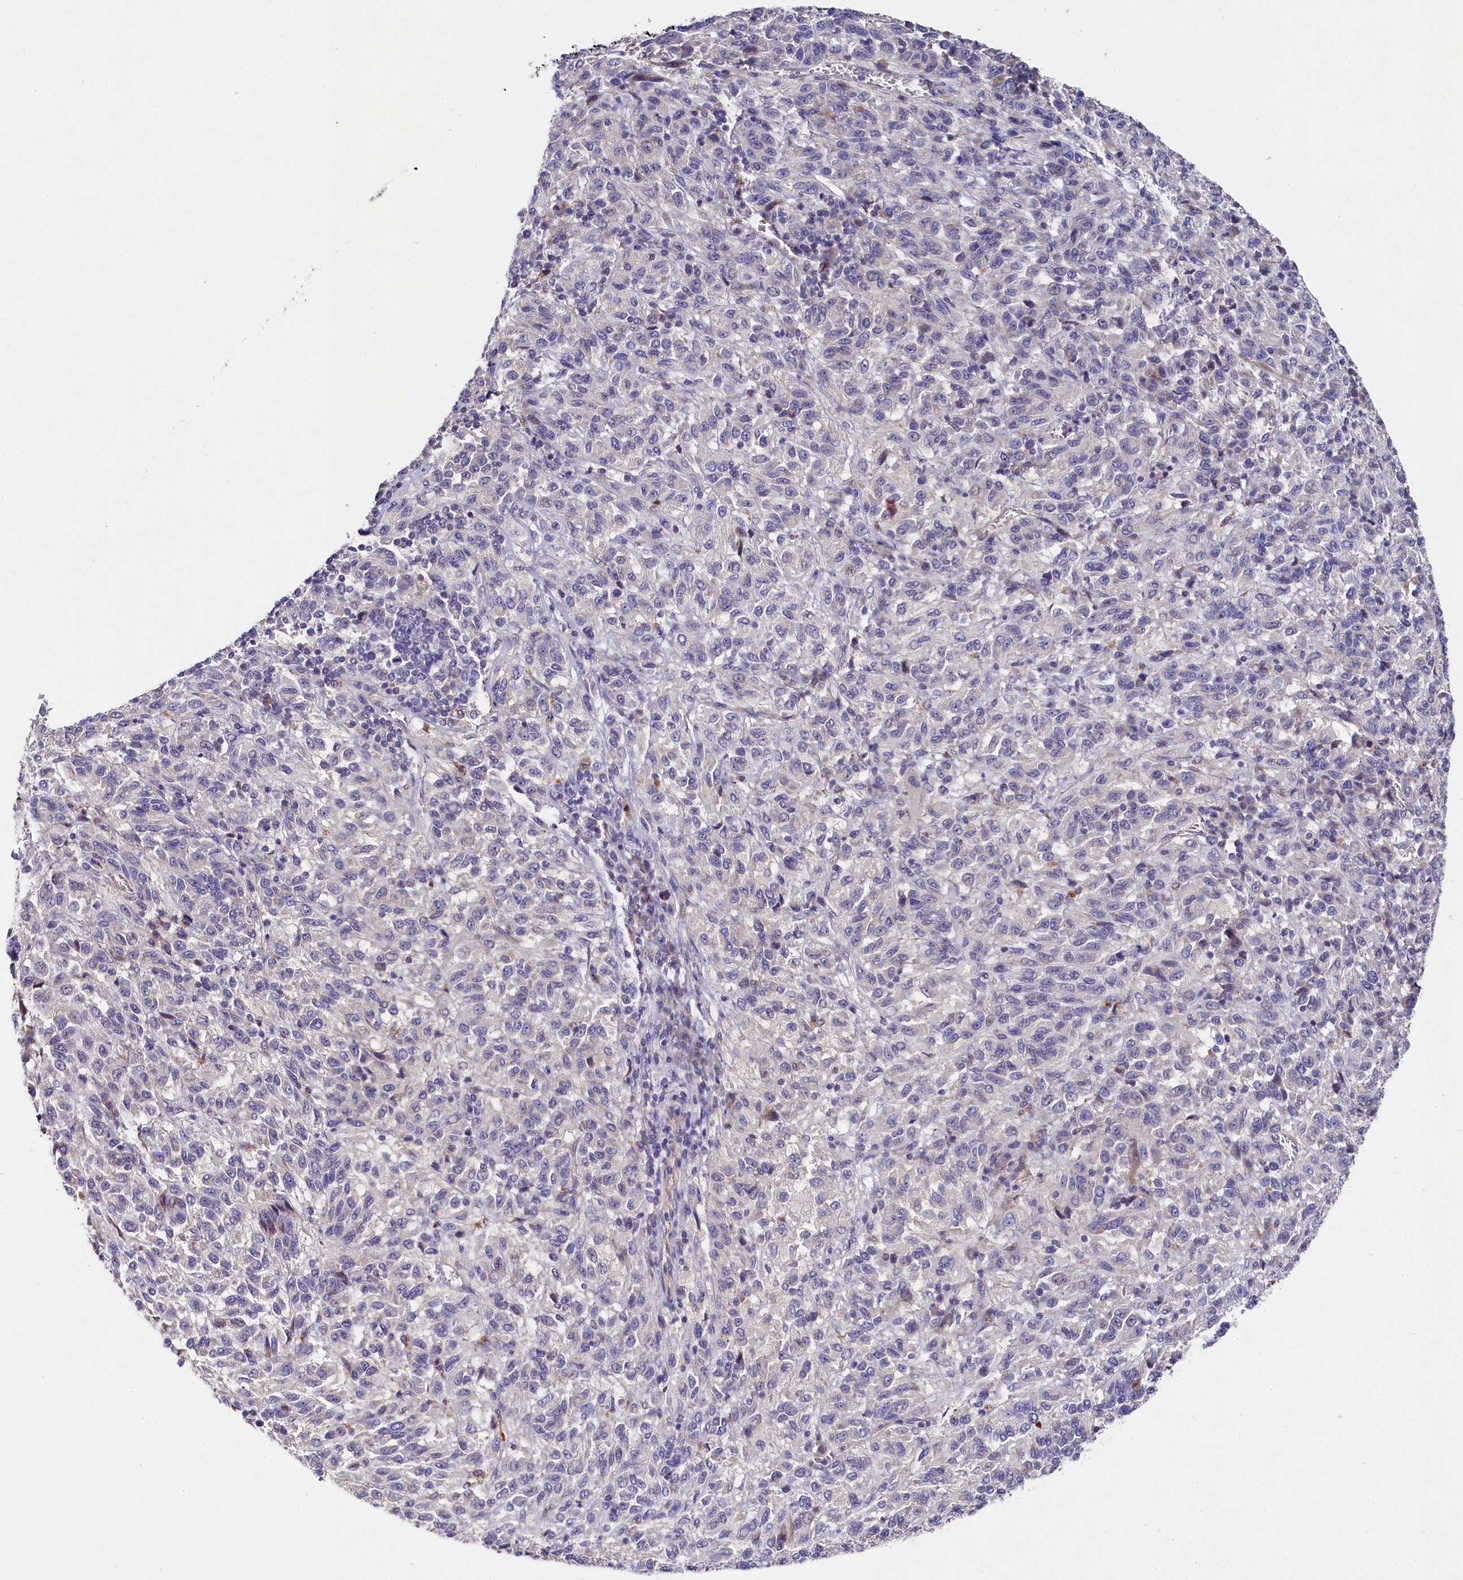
{"staining": {"intensity": "negative", "quantity": "none", "location": "none"}, "tissue": "melanoma", "cell_type": "Tumor cells", "image_type": "cancer", "snomed": [{"axis": "morphology", "description": "Malignant melanoma, Metastatic site"}, {"axis": "topography", "description": "Lung"}], "caption": "Photomicrograph shows no significant protein staining in tumor cells of melanoma. Brightfield microscopy of immunohistochemistry (IHC) stained with DAB (3,3'-diaminobenzidine) (brown) and hematoxylin (blue), captured at high magnification.", "gene": "FXYD6", "patient": {"sex": "male", "age": 64}}